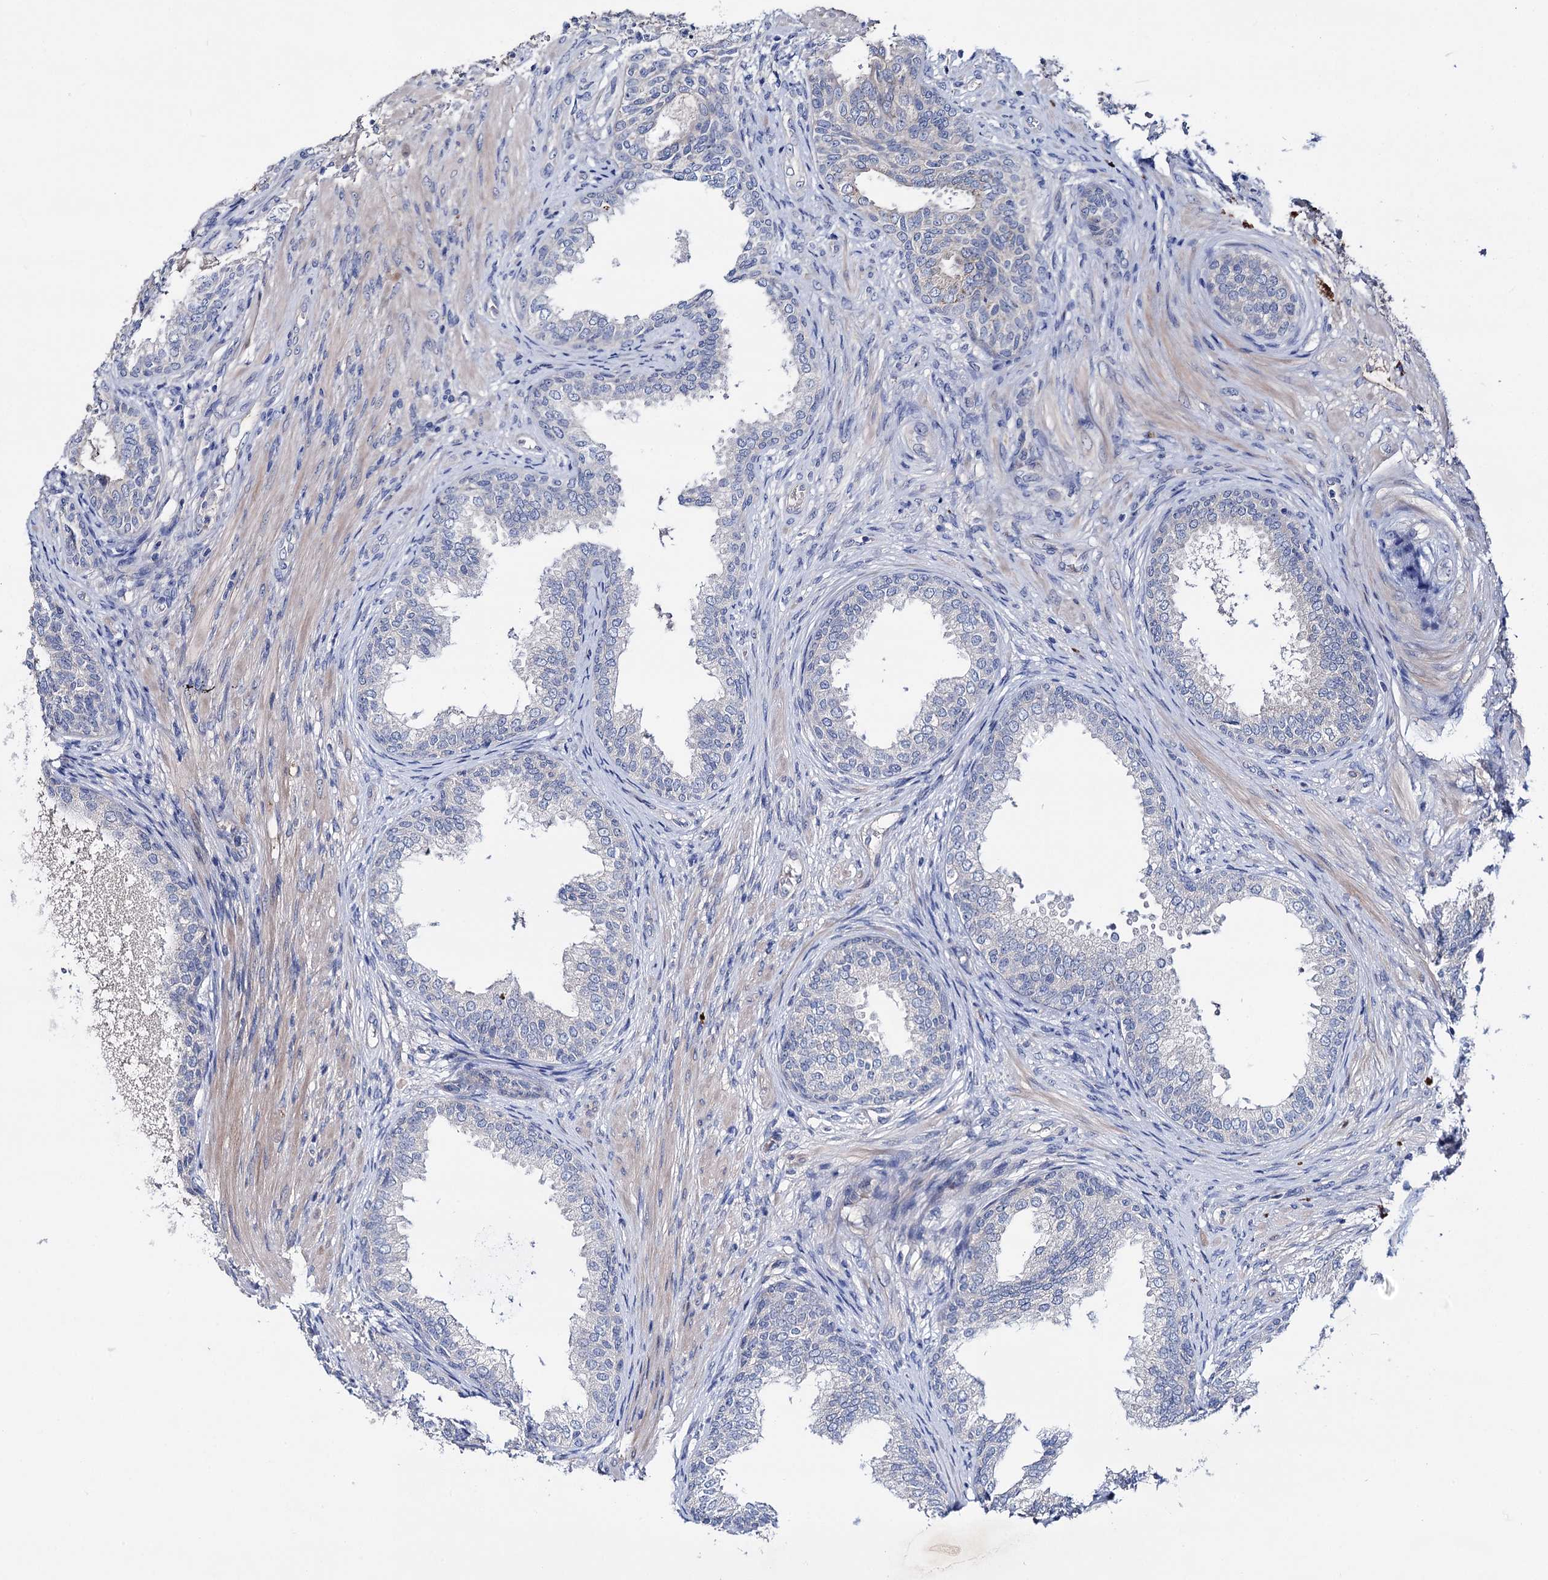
{"staining": {"intensity": "negative", "quantity": "none", "location": "none"}, "tissue": "prostate", "cell_type": "Glandular cells", "image_type": "normal", "snomed": [{"axis": "morphology", "description": "Normal tissue, NOS"}, {"axis": "topography", "description": "Prostate"}], "caption": "IHC of benign human prostate reveals no staining in glandular cells.", "gene": "PPP1R32", "patient": {"sex": "male", "age": 76}}